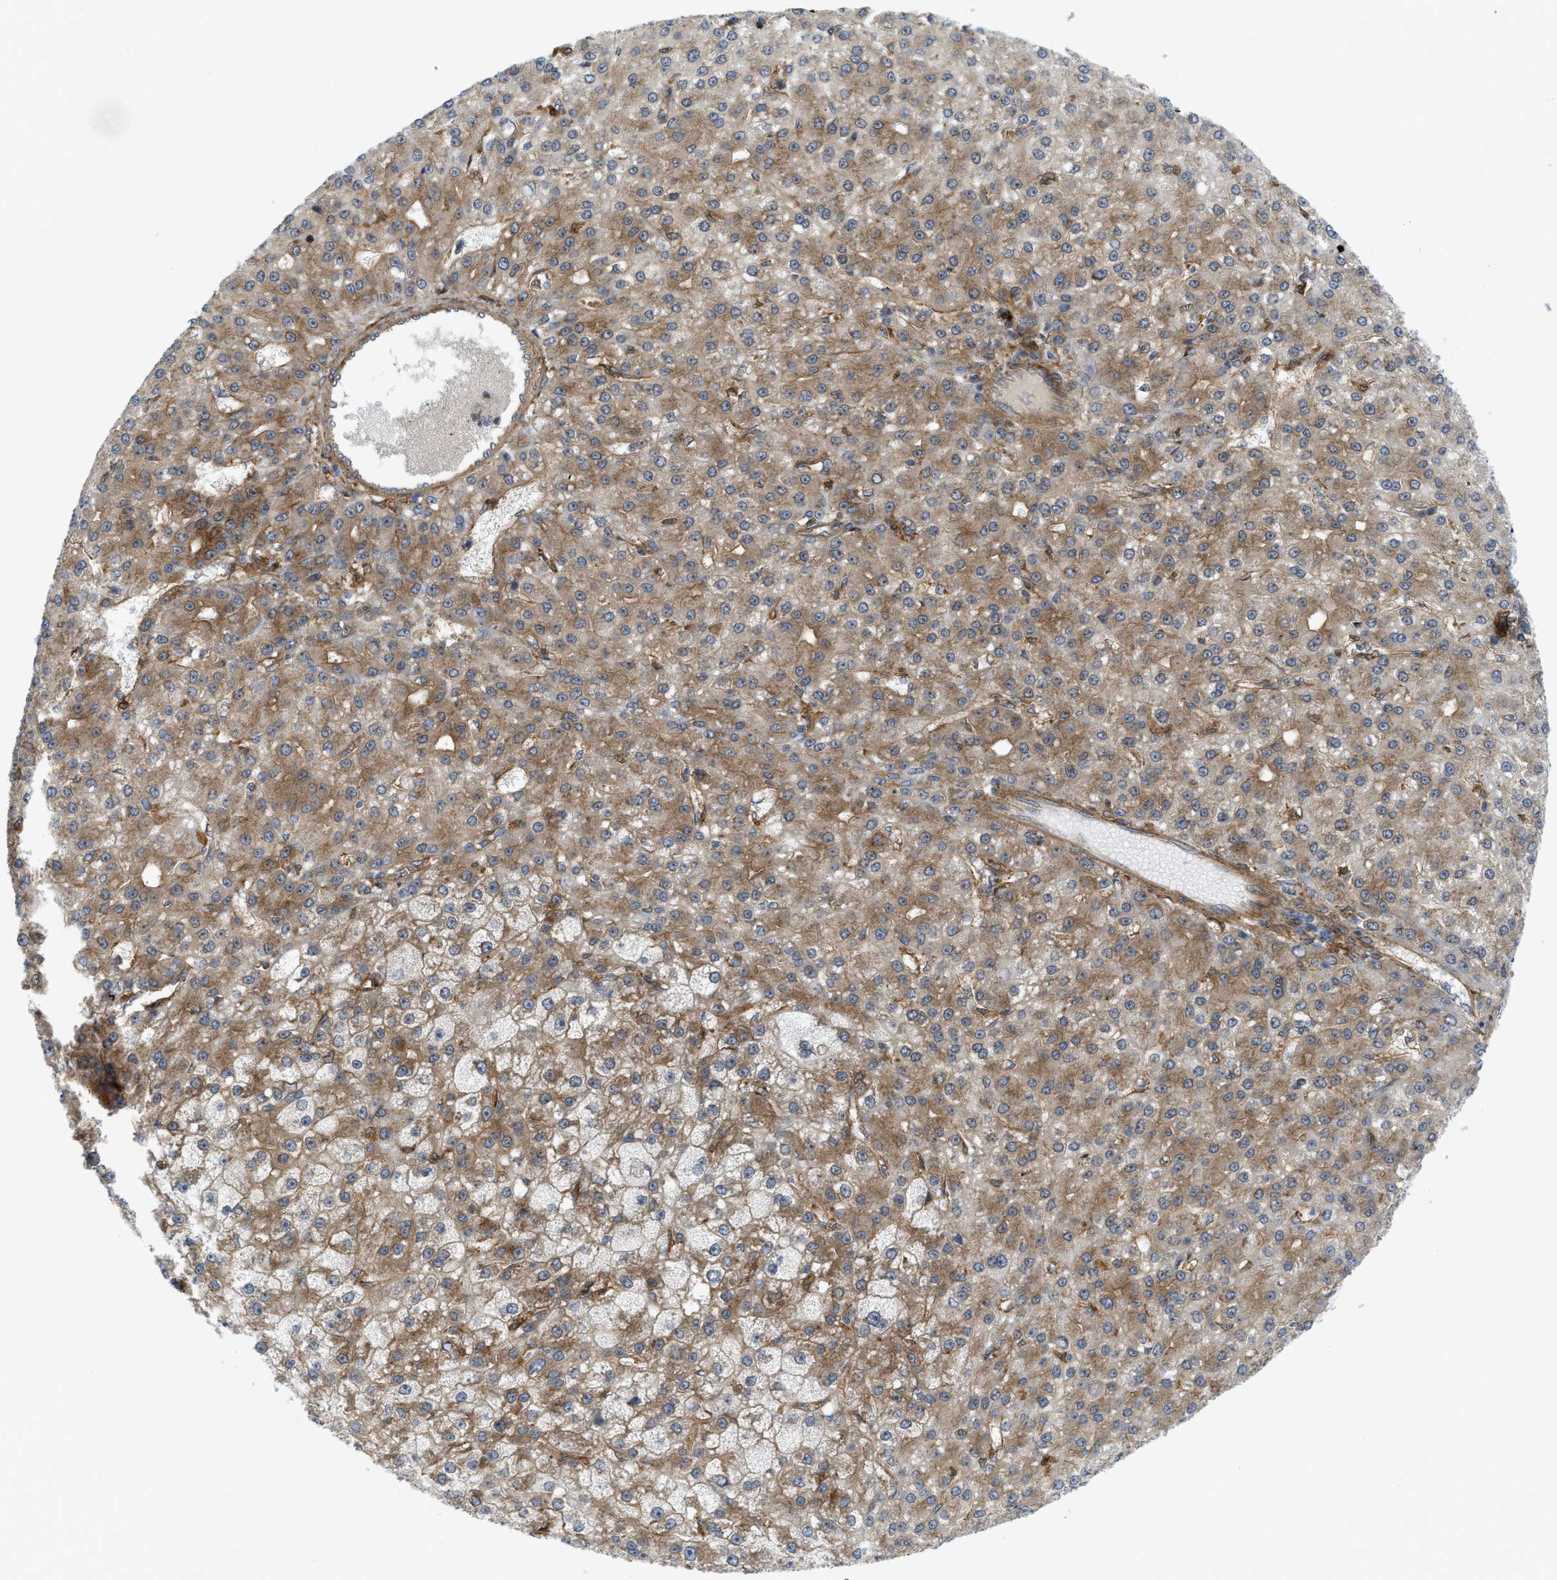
{"staining": {"intensity": "moderate", "quantity": ">75%", "location": "cytoplasmic/membranous"}, "tissue": "liver cancer", "cell_type": "Tumor cells", "image_type": "cancer", "snomed": [{"axis": "morphology", "description": "Carcinoma, Hepatocellular, NOS"}, {"axis": "topography", "description": "Liver"}], "caption": "Brown immunohistochemical staining in liver cancer demonstrates moderate cytoplasmic/membranous positivity in approximately >75% of tumor cells. The staining was performed using DAB to visualize the protein expression in brown, while the nuclei were stained in blue with hematoxylin (Magnification: 20x).", "gene": "PICALM", "patient": {"sex": "male", "age": 67}}